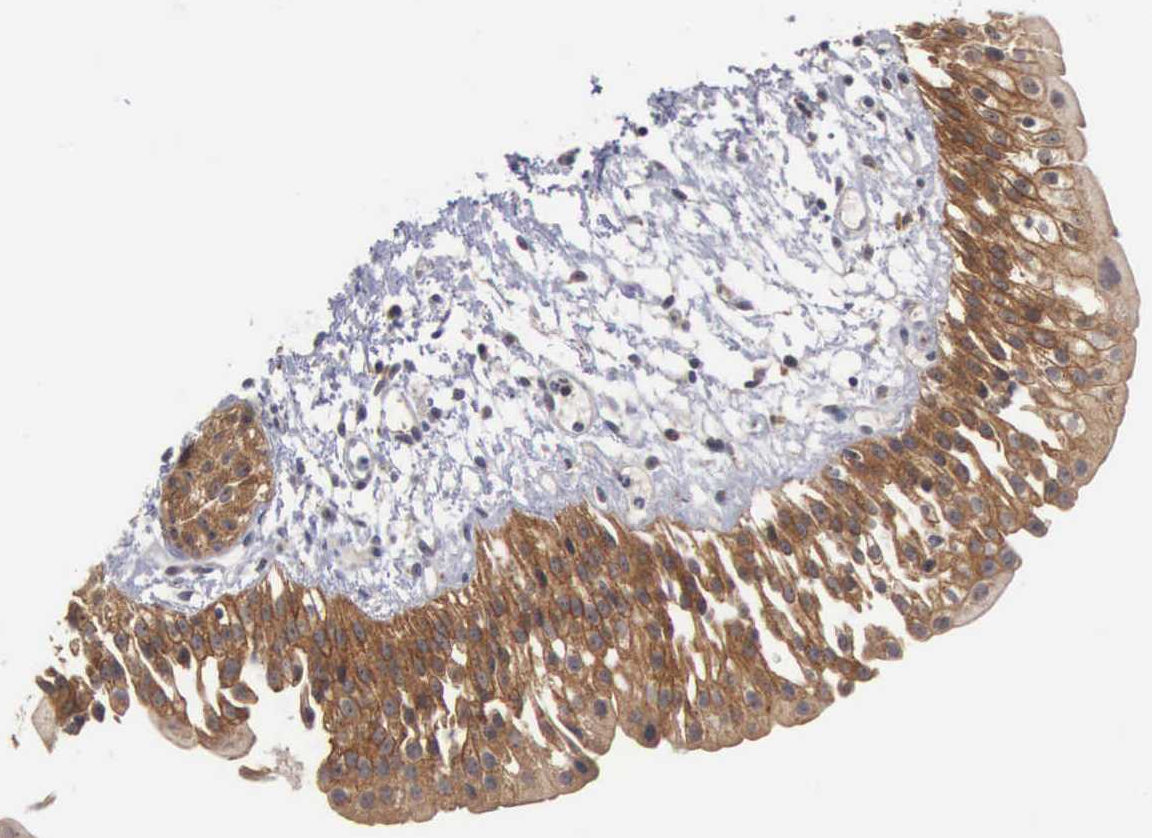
{"staining": {"intensity": "moderate", "quantity": ">75%", "location": "cytoplasmic/membranous"}, "tissue": "urinary bladder", "cell_type": "Urothelial cells", "image_type": "normal", "snomed": [{"axis": "morphology", "description": "Normal tissue, NOS"}, {"axis": "topography", "description": "Urinary bladder"}], "caption": "Benign urinary bladder demonstrates moderate cytoplasmic/membranous staining in approximately >75% of urothelial cells.", "gene": "AMN", "patient": {"sex": "male", "age": 48}}